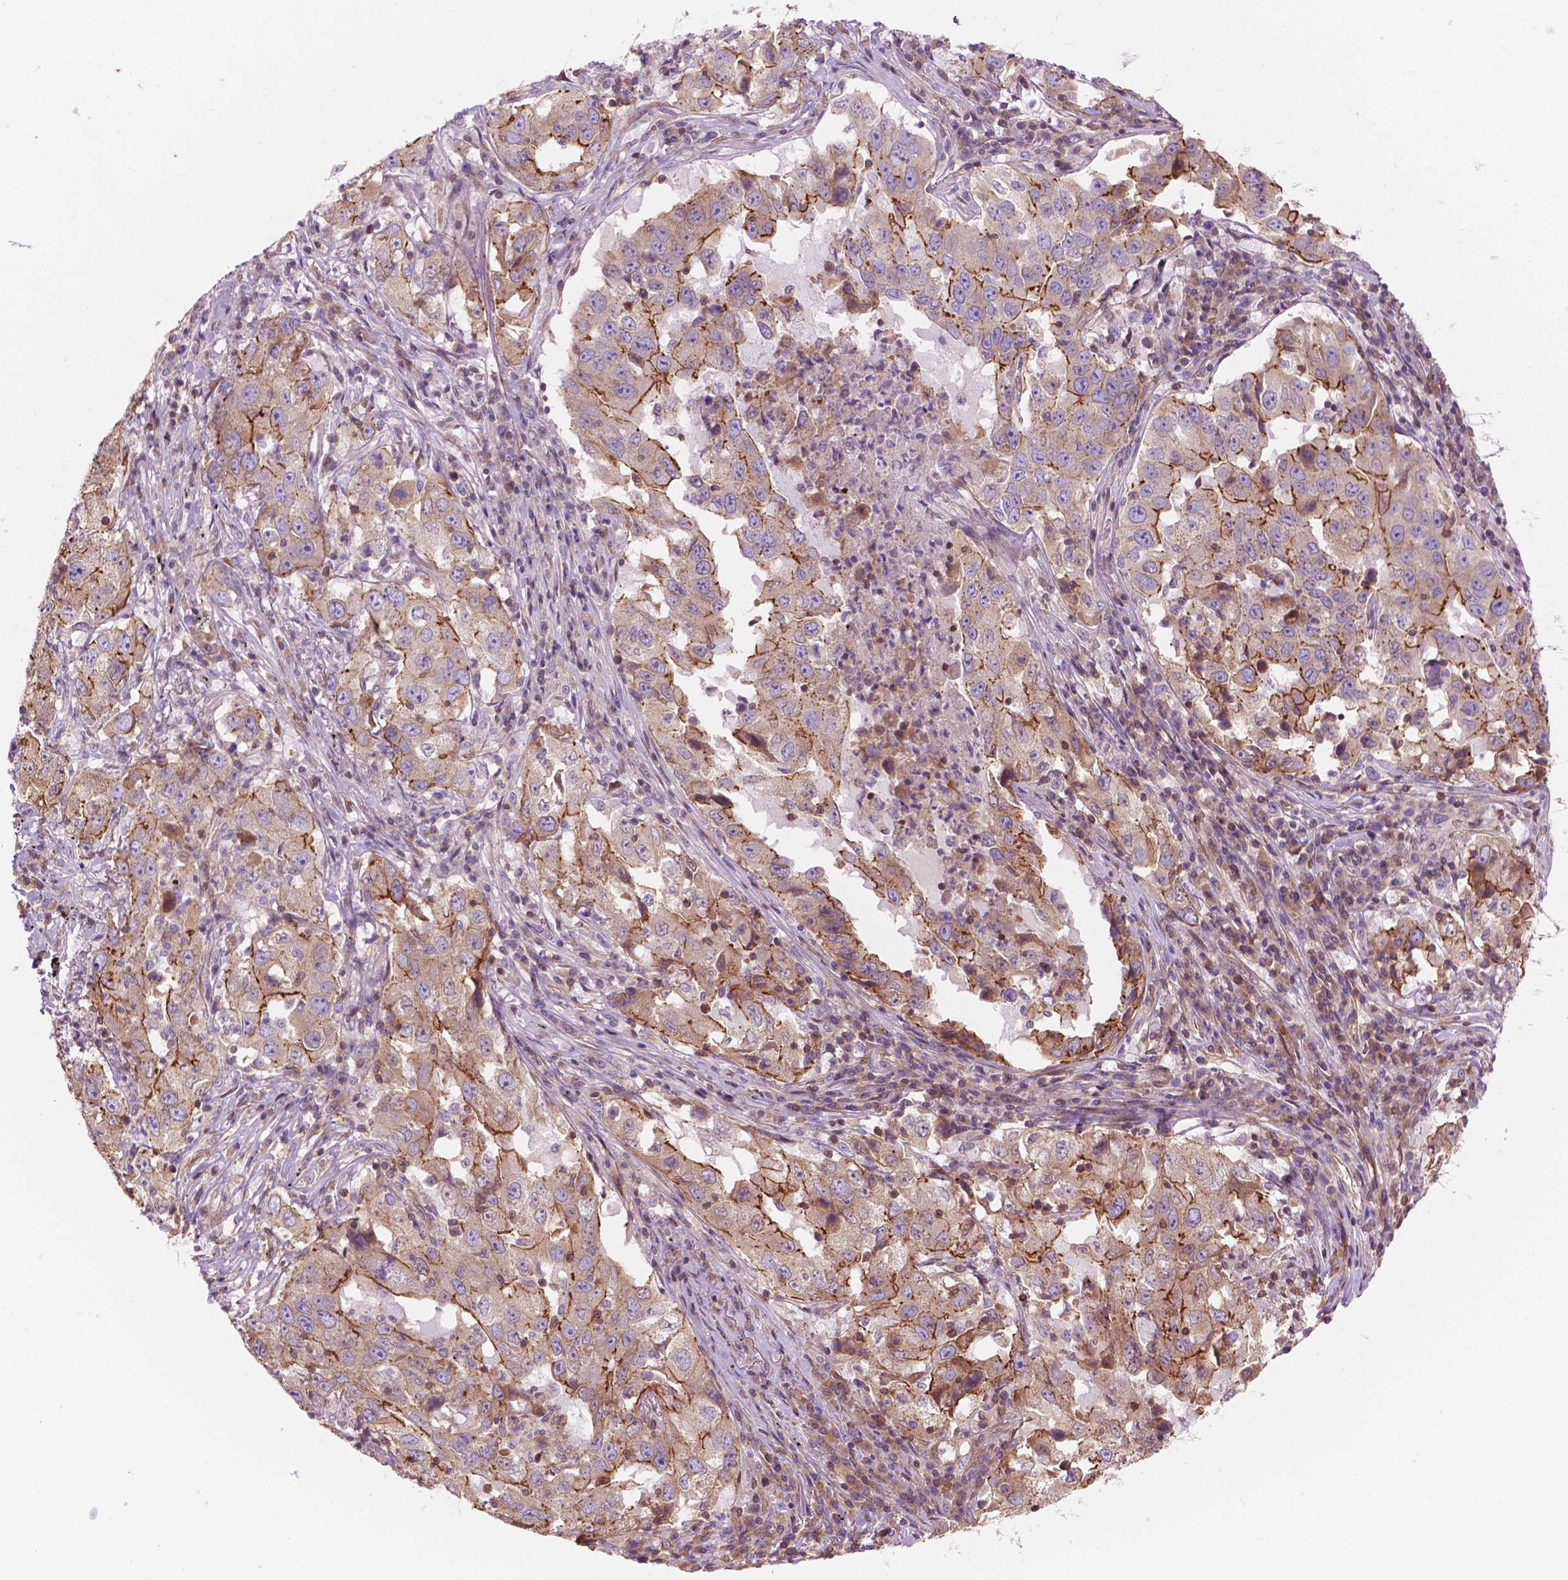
{"staining": {"intensity": "strong", "quantity": "<25%", "location": "cytoplasmic/membranous"}, "tissue": "lung cancer", "cell_type": "Tumor cells", "image_type": "cancer", "snomed": [{"axis": "morphology", "description": "Adenocarcinoma, NOS"}, {"axis": "topography", "description": "Lung"}], "caption": "Tumor cells demonstrate strong cytoplasmic/membranous expression in approximately <25% of cells in lung adenocarcinoma.", "gene": "SURF4", "patient": {"sex": "male", "age": 73}}